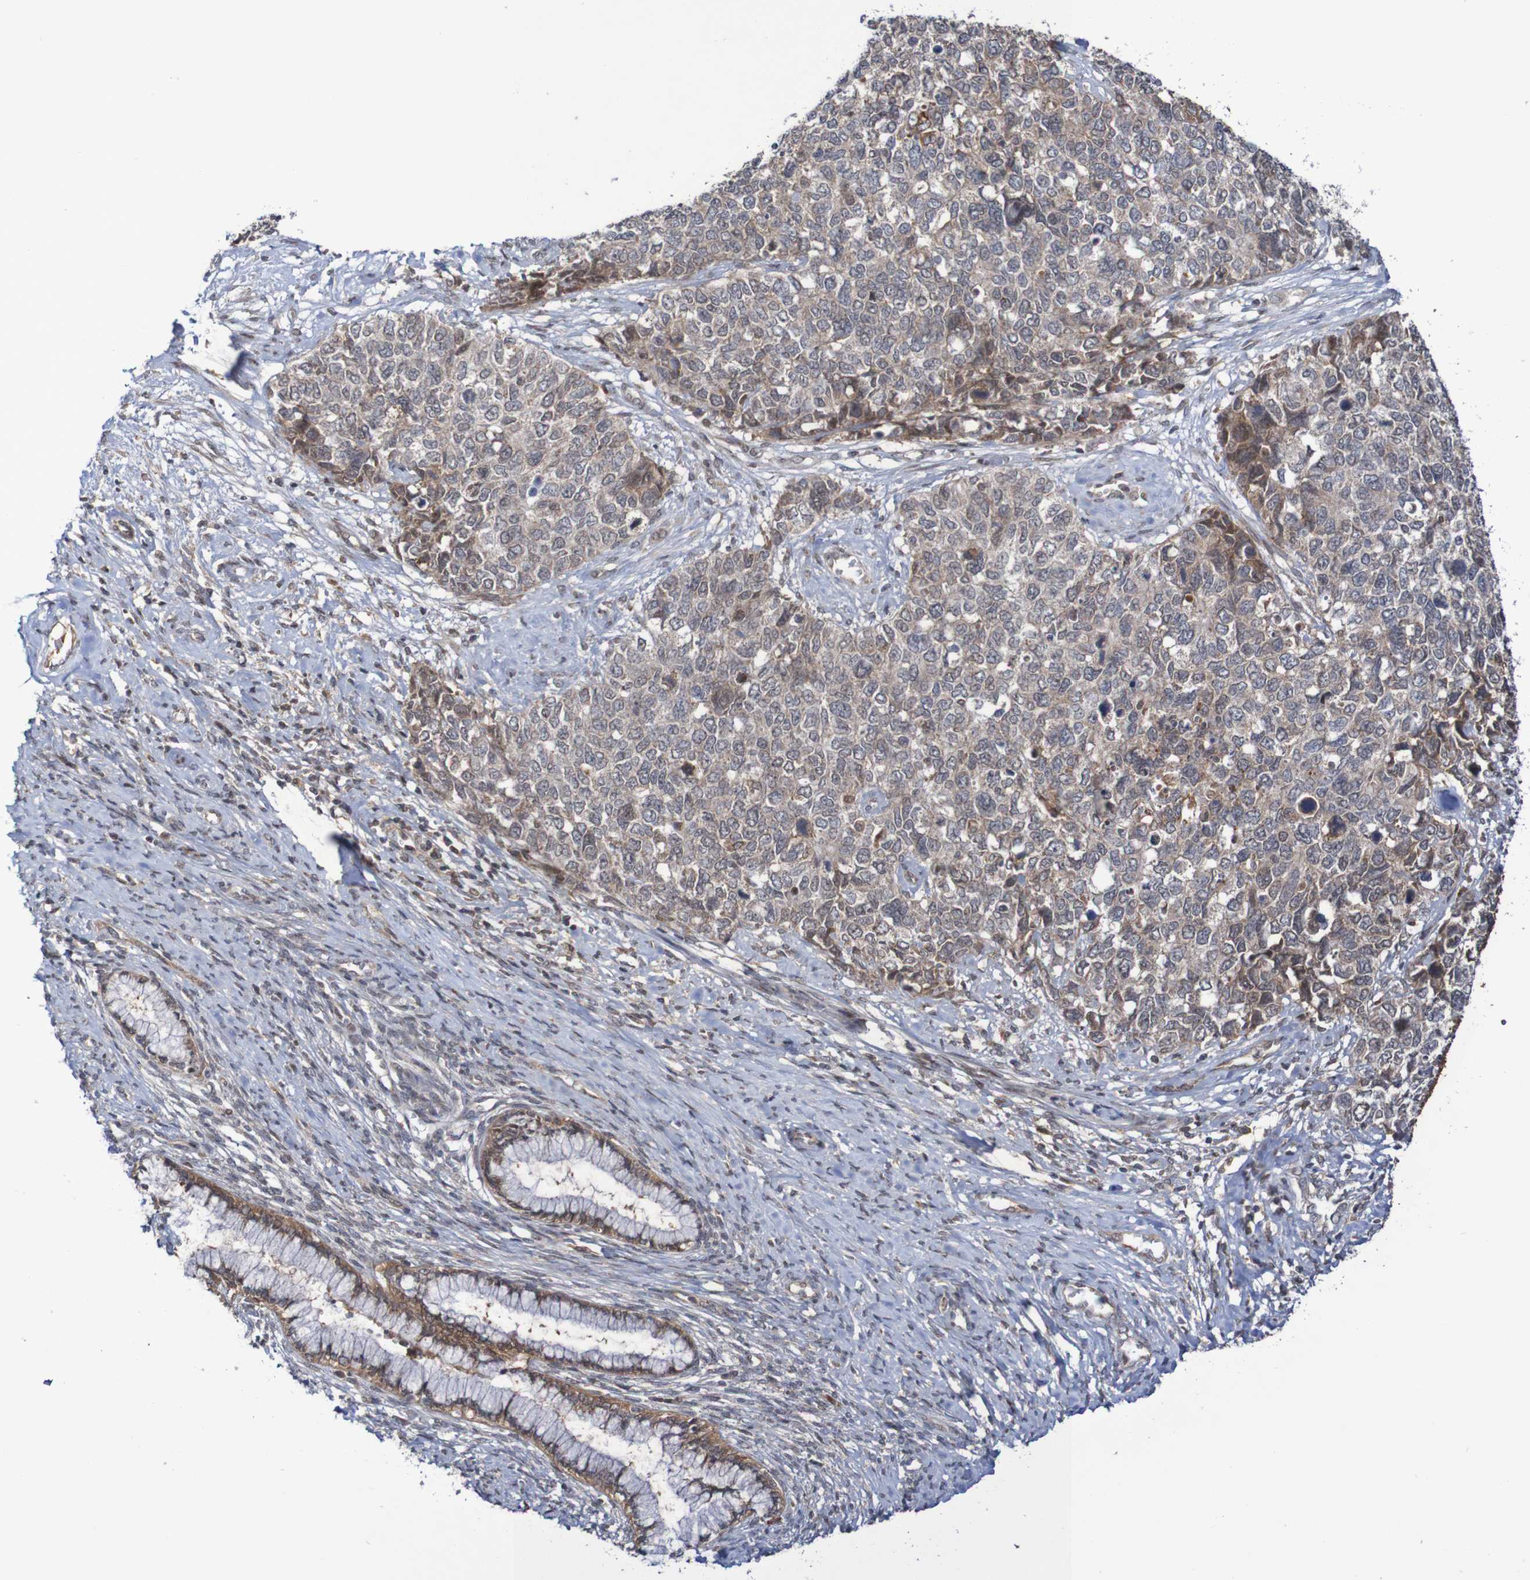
{"staining": {"intensity": "weak", "quantity": "25%-75%", "location": "cytoplasmic/membranous"}, "tissue": "cervical cancer", "cell_type": "Tumor cells", "image_type": "cancer", "snomed": [{"axis": "morphology", "description": "Squamous cell carcinoma, NOS"}, {"axis": "topography", "description": "Cervix"}], "caption": "This micrograph exhibits cervical cancer (squamous cell carcinoma) stained with immunohistochemistry to label a protein in brown. The cytoplasmic/membranous of tumor cells show weak positivity for the protein. Nuclei are counter-stained blue.", "gene": "ITLN1", "patient": {"sex": "female", "age": 63}}